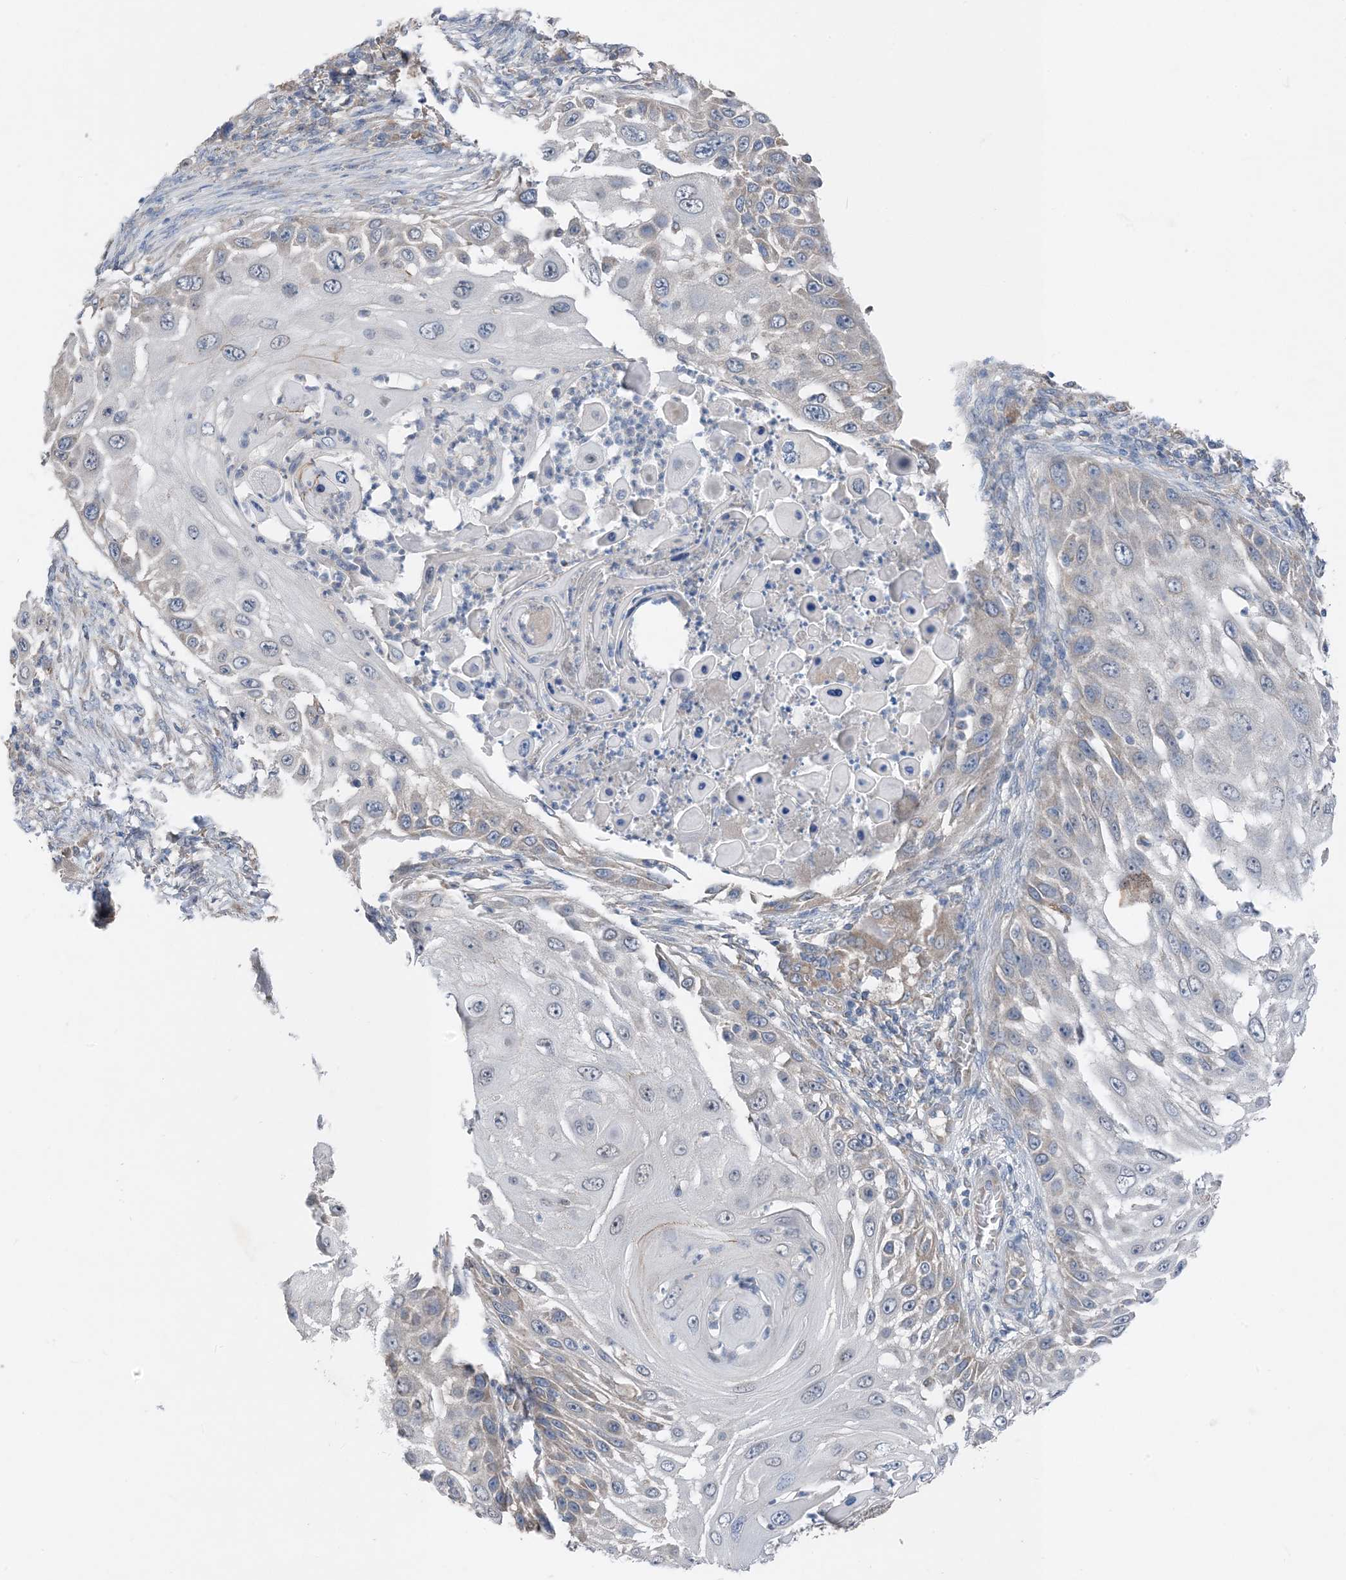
{"staining": {"intensity": "weak", "quantity": "<25%", "location": "cytoplasmic/membranous"}, "tissue": "skin cancer", "cell_type": "Tumor cells", "image_type": "cancer", "snomed": [{"axis": "morphology", "description": "Squamous cell carcinoma, NOS"}, {"axis": "topography", "description": "Skin"}], "caption": "A histopathology image of skin squamous cell carcinoma stained for a protein demonstrates no brown staining in tumor cells.", "gene": "DHX30", "patient": {"sex": "female", "age": 44}}